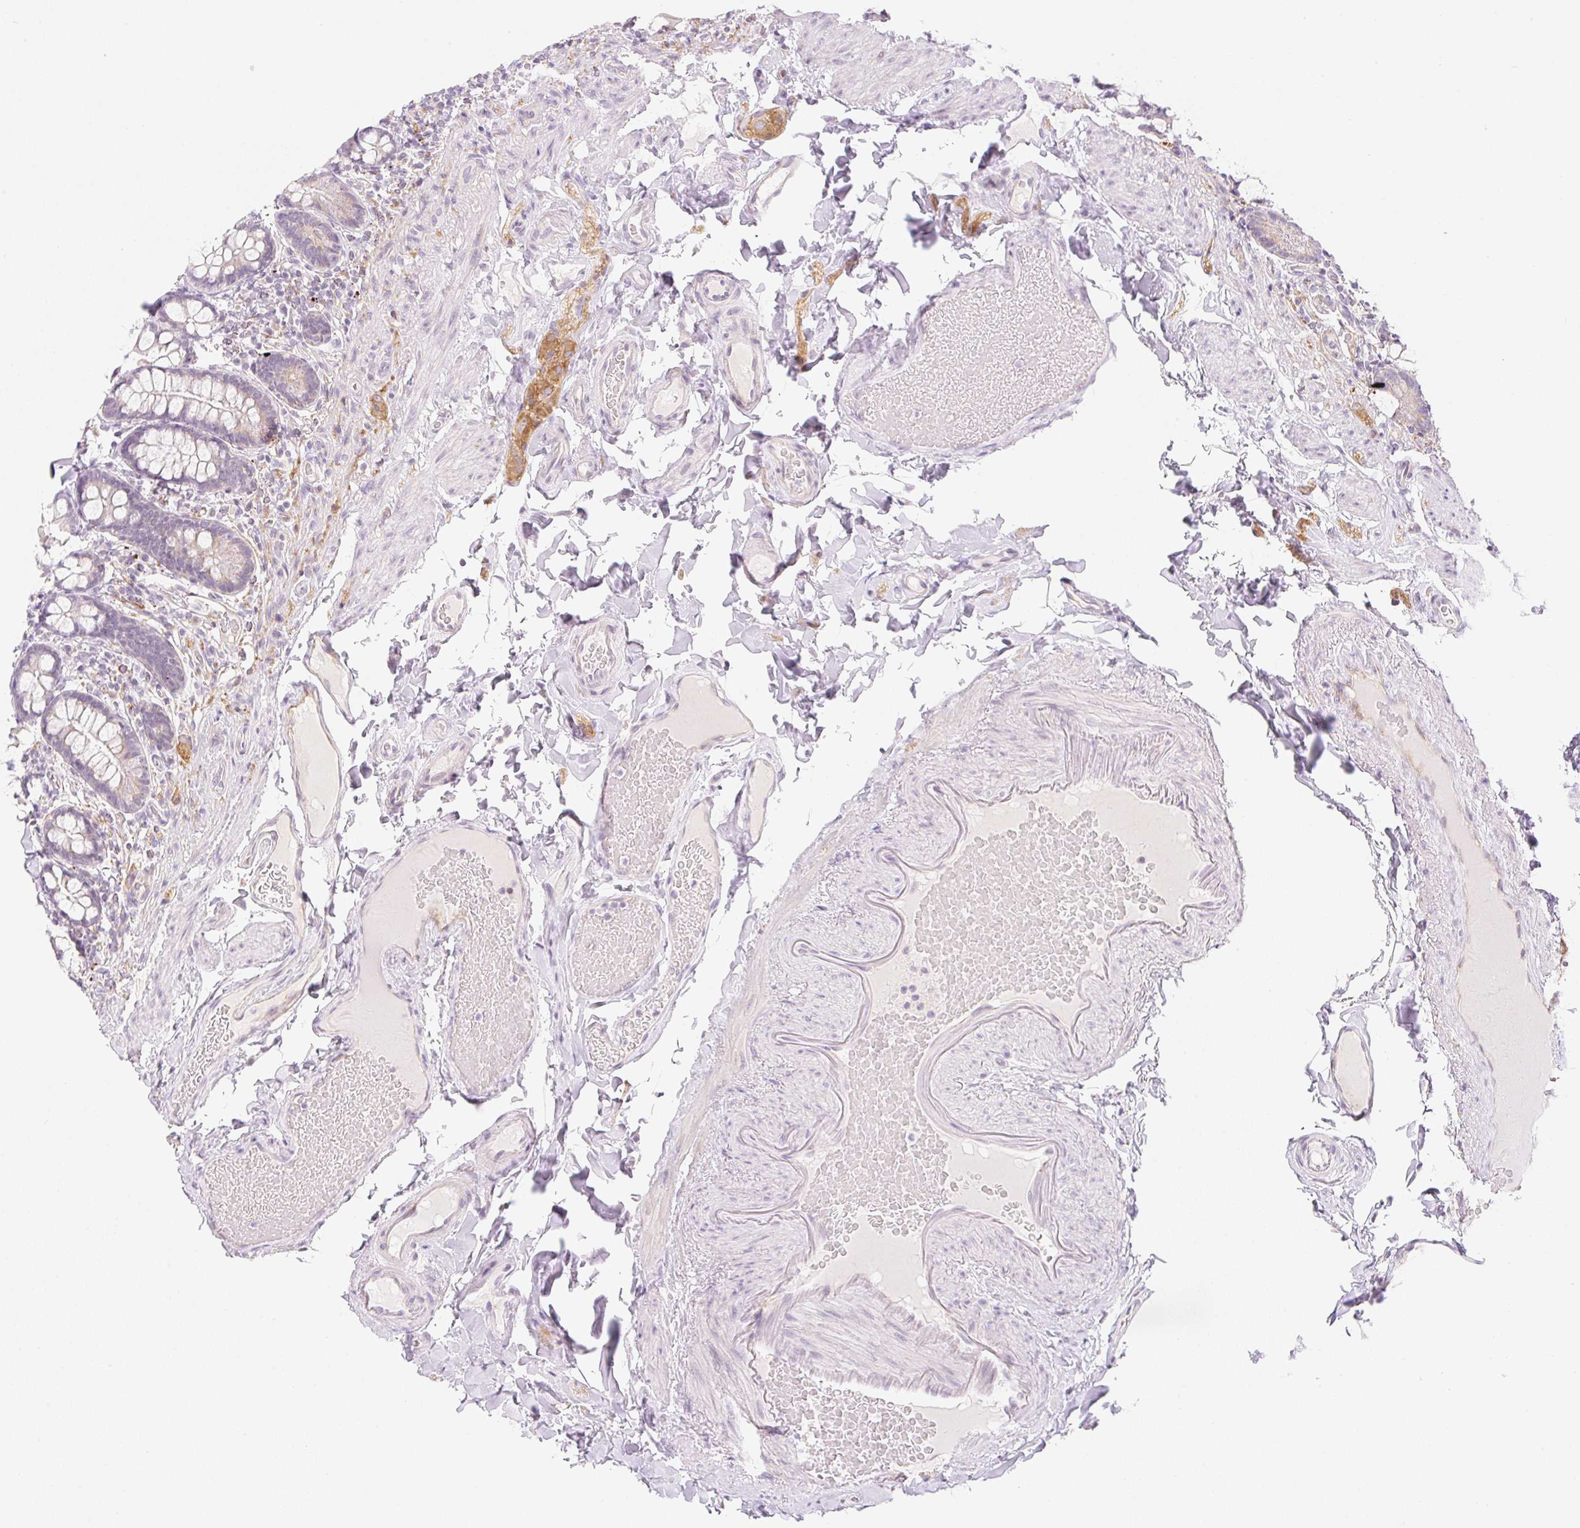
{"staining": {"intensity": "weak", "quantity": ">75%", "location": "cytoplasmic/membranous"}, "tissue": "small intestine", "cell_type": "Glandular cells", "image_type": "normal", "snomed": [{"axis": "morphology", "description": "Normal tissue, NOS"}, {"axis": "topography", "description": "Small intestine"}], "caption": "Glandular cells exhibit weak cytoplasmic/membranous positivity in about >75% of cells in normal small intestine. The protein is shown in brown color, while the nuclei are stained blue.", "gene": "CASKIN1", "patient": {"sex": "male", "age": 70}}